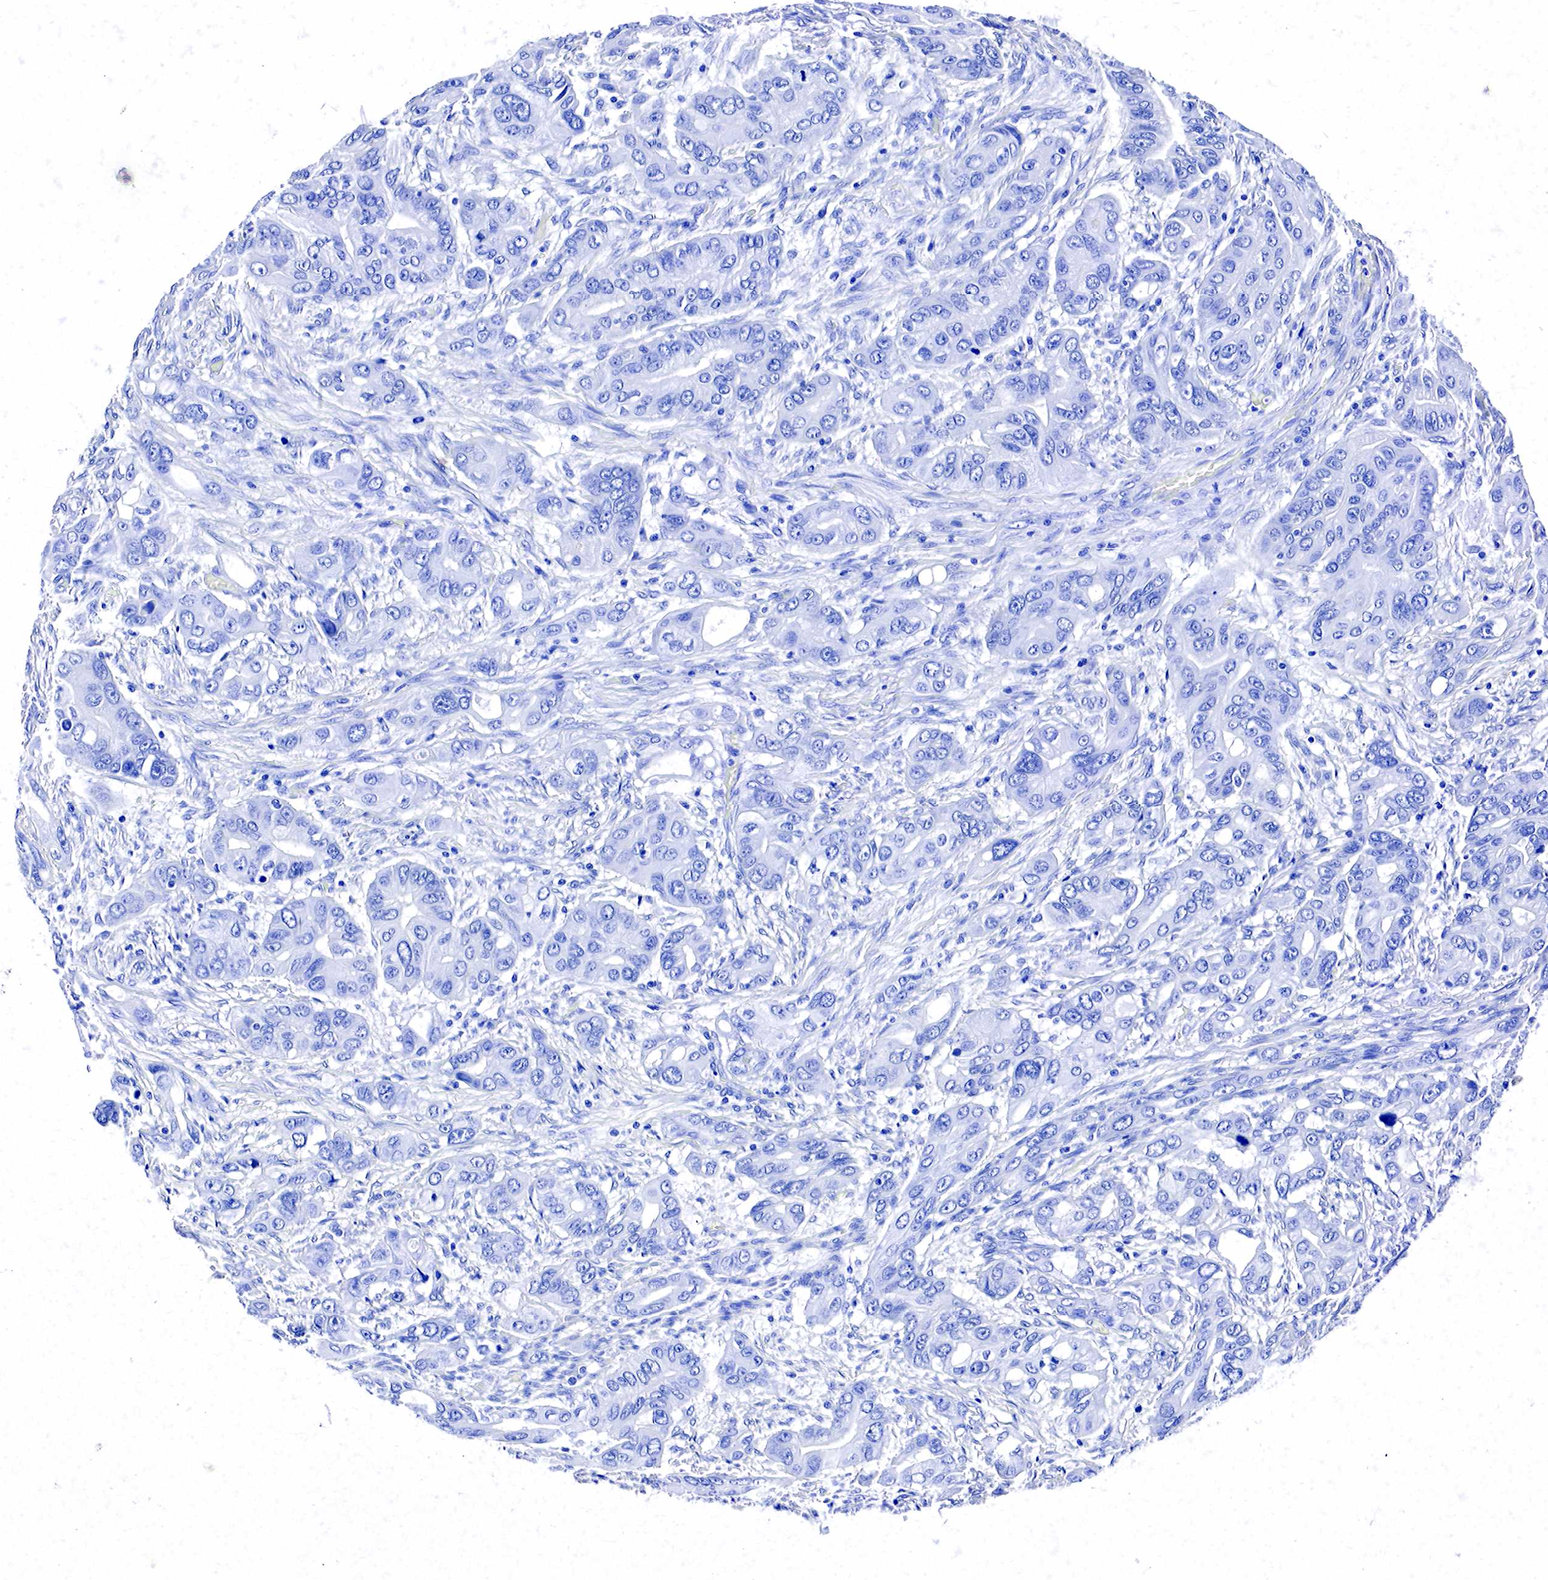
{"staining": {"intensity": "negative", "quantity": "none", "location": "none"}, "tissue": "stomach cancer", "cell_type": "Tumor cells", "image_type": "cancer", "snomed": [{"axis": "morphology", "description": "Adenocarcinoma, NOS"}, {"axis": "topography", "description": "Stomach, upper"}], "caption": "Tumor cells are negative for brown protein staining in stomach adenocarcinoma.", "gene": "ACP3", "patient": {"sex": "male", "age": 47}}